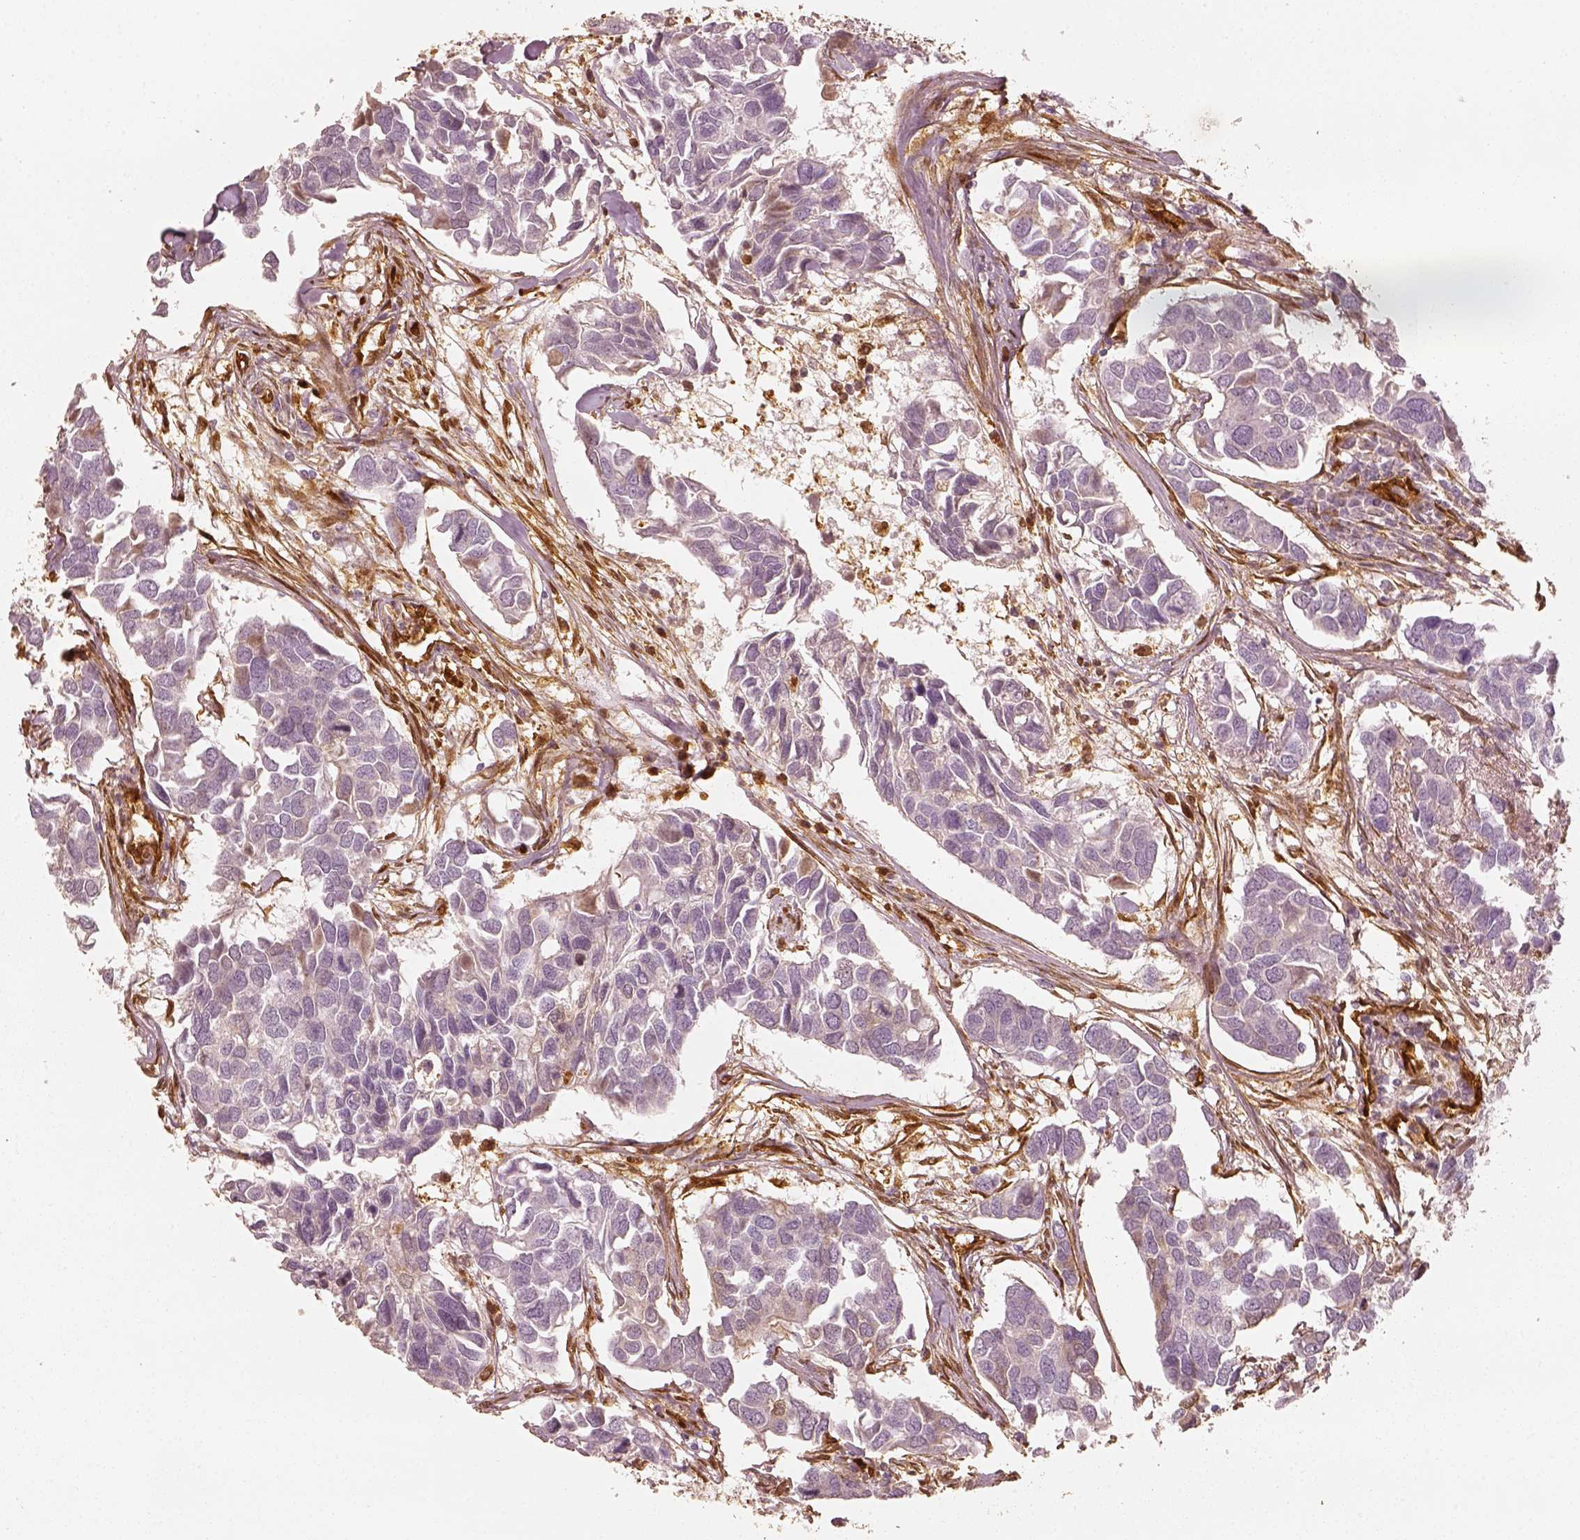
{"staining": {"intensity": "negative", "quantity": "none", "location": "none"}, "tissue": "breast cancer", "cell_type": "Tumor cells", "image_type": "cancer", "snomed": [{"axis": "morphology", "description": "Duct carcinoma"}, {"axis": "topography", "description": "Breast"}], "caption": "Immunohistochemistry of human breast cancer (infiltrating ductal carcinoma) exhibits no staining in tumor cells.", "gene": "FSCN1", "patient": {"sex": "female", "age": 83}}